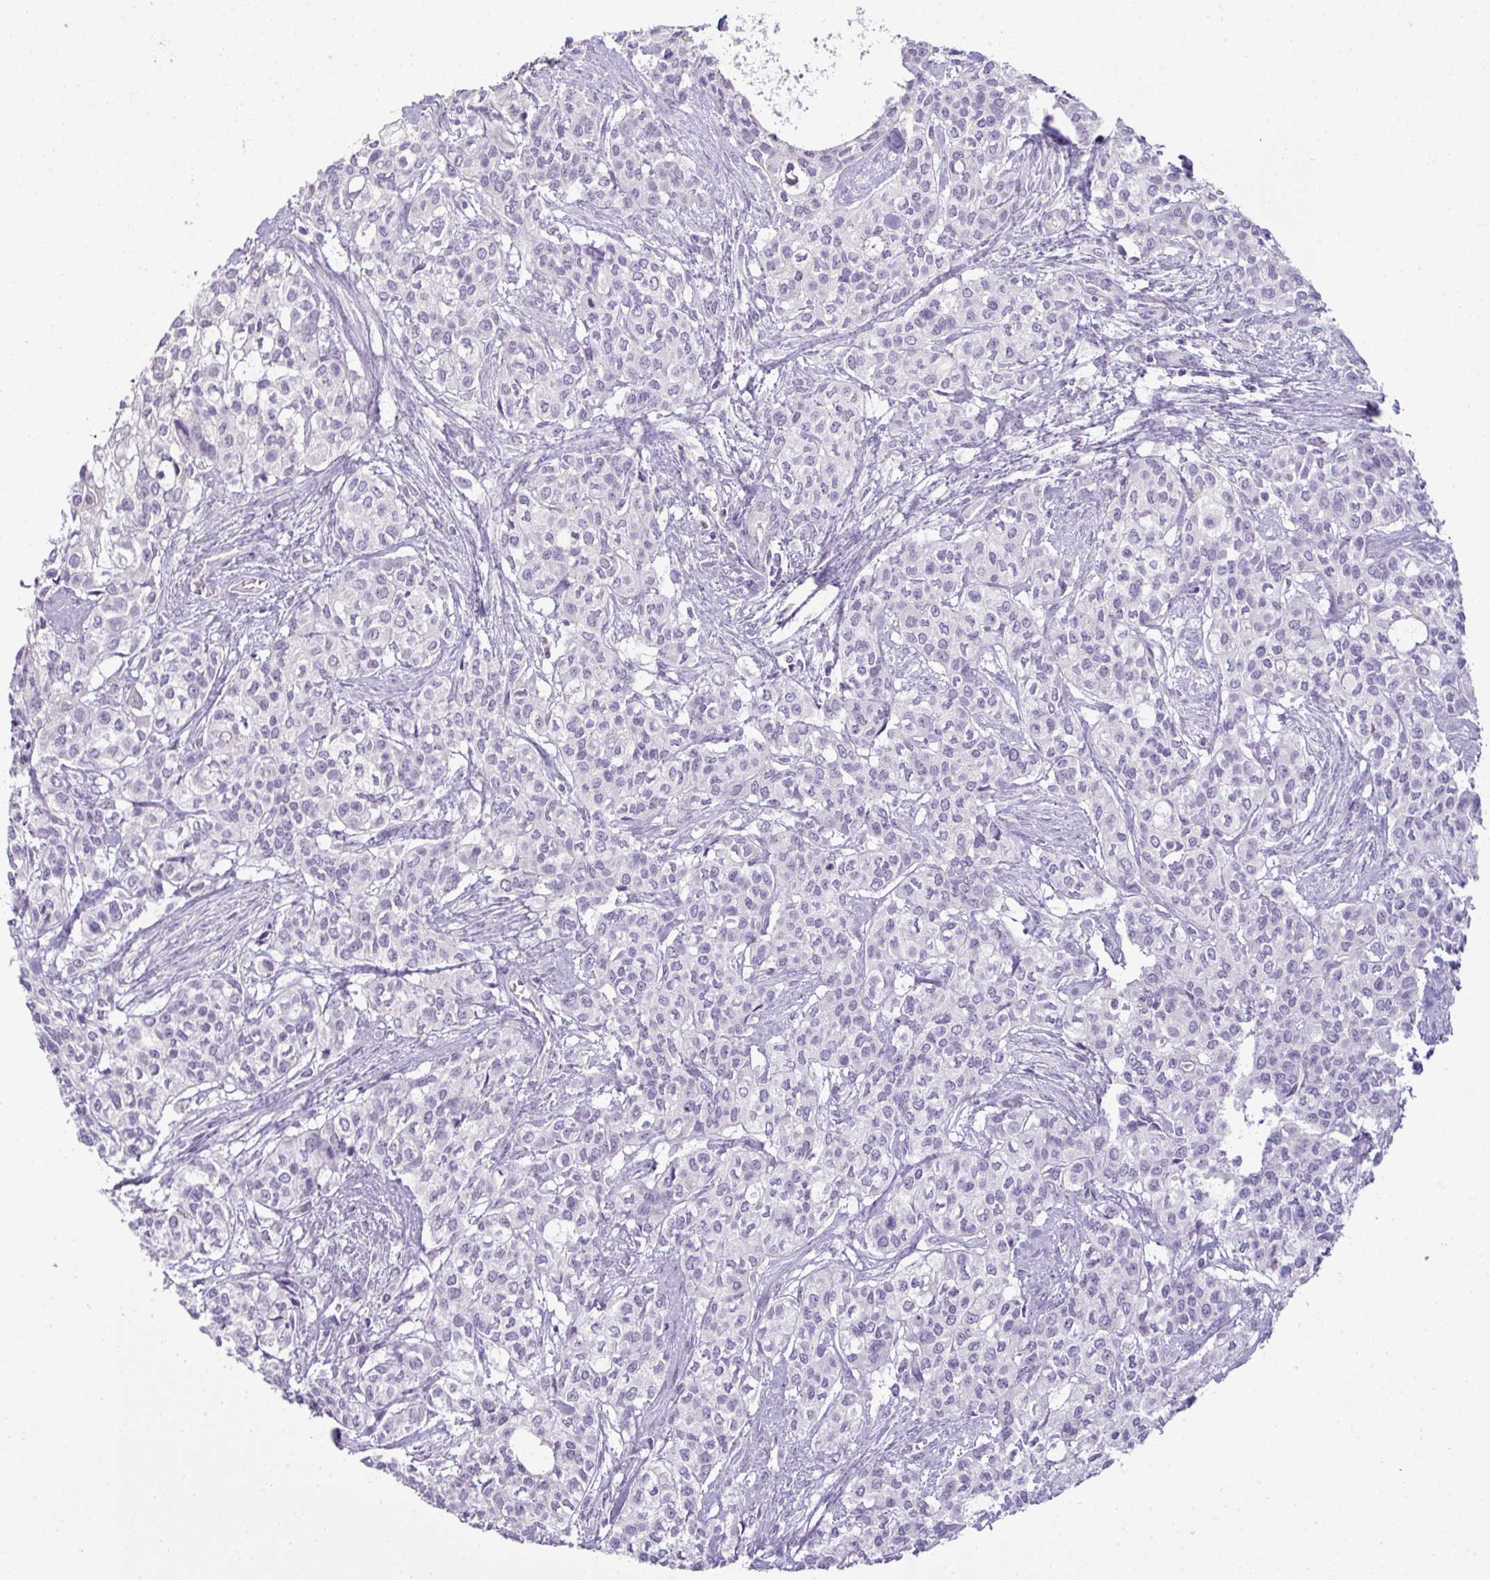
{"staining": {"intensity": "negative", "quantity": "none", "location": "none"}, "tissue": "head and neck cancer", "cell_type": "Tumor cells", "image_type": "cancer", "snomed": [{"axis": "morphology", "description": "Adenocarcinoma, NOS"}, {"axis": "topography", "description": "Head-Neck"}], "caption": "Immunohistochemical staining of human adenocarcinoma (head and neck) reveals no significant expression in tumor cells.", "gene": "CMPK1", "patient": {"sex": "male", "age": 81}}